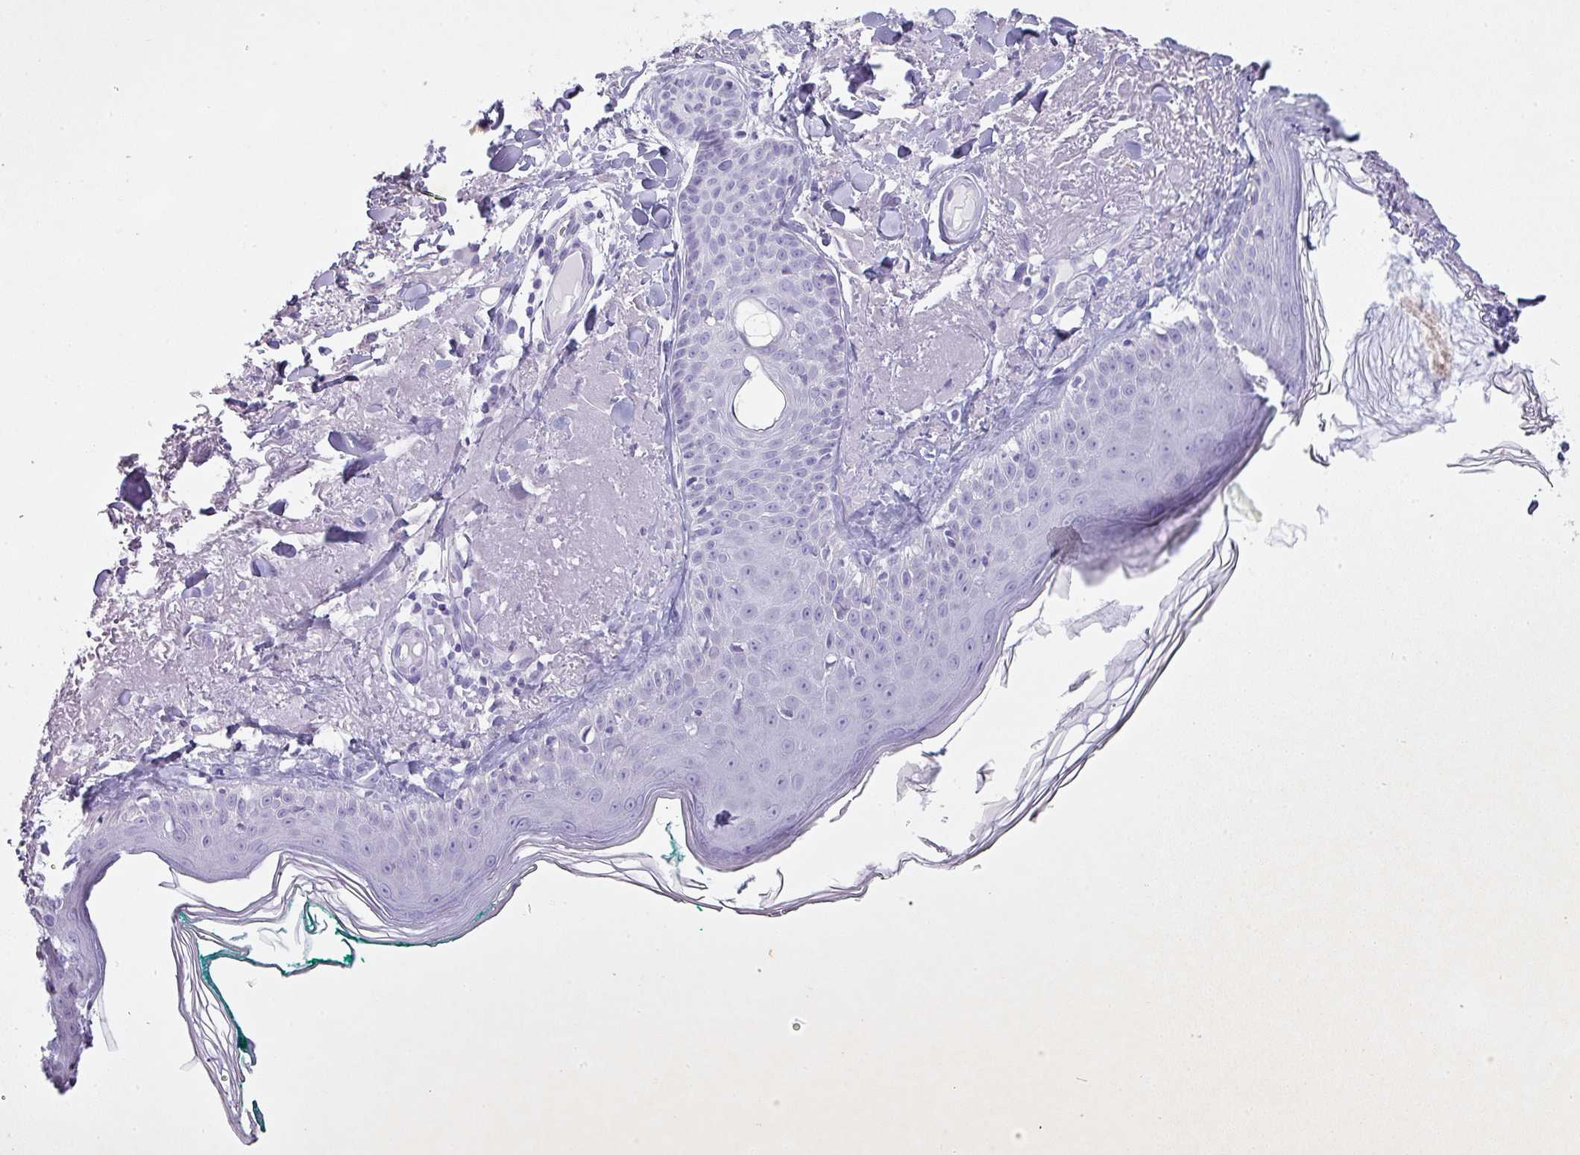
{"staining": {"intensity": "negative", "quantity": "none", "location": "none"}, "tissue": "skin", "cell_type": "Fibroblasts", "image_type": "normal", "snomed": [{"axis": "morphology", "description": "Normal tissue, NOS"}, {"axis": "morphology", "description": "Malignant melanoma, NOS"}, {"axis": "topography", "description": "Skin"}], "caption": "Benign skin was stained to show a protein in brown. There is no significant positivity in fibroblasts. (DAB immunohistochemistry (IHC), high magnification).", "gene": "PGA3", "patient": {"sex": "male", "age": 80}}